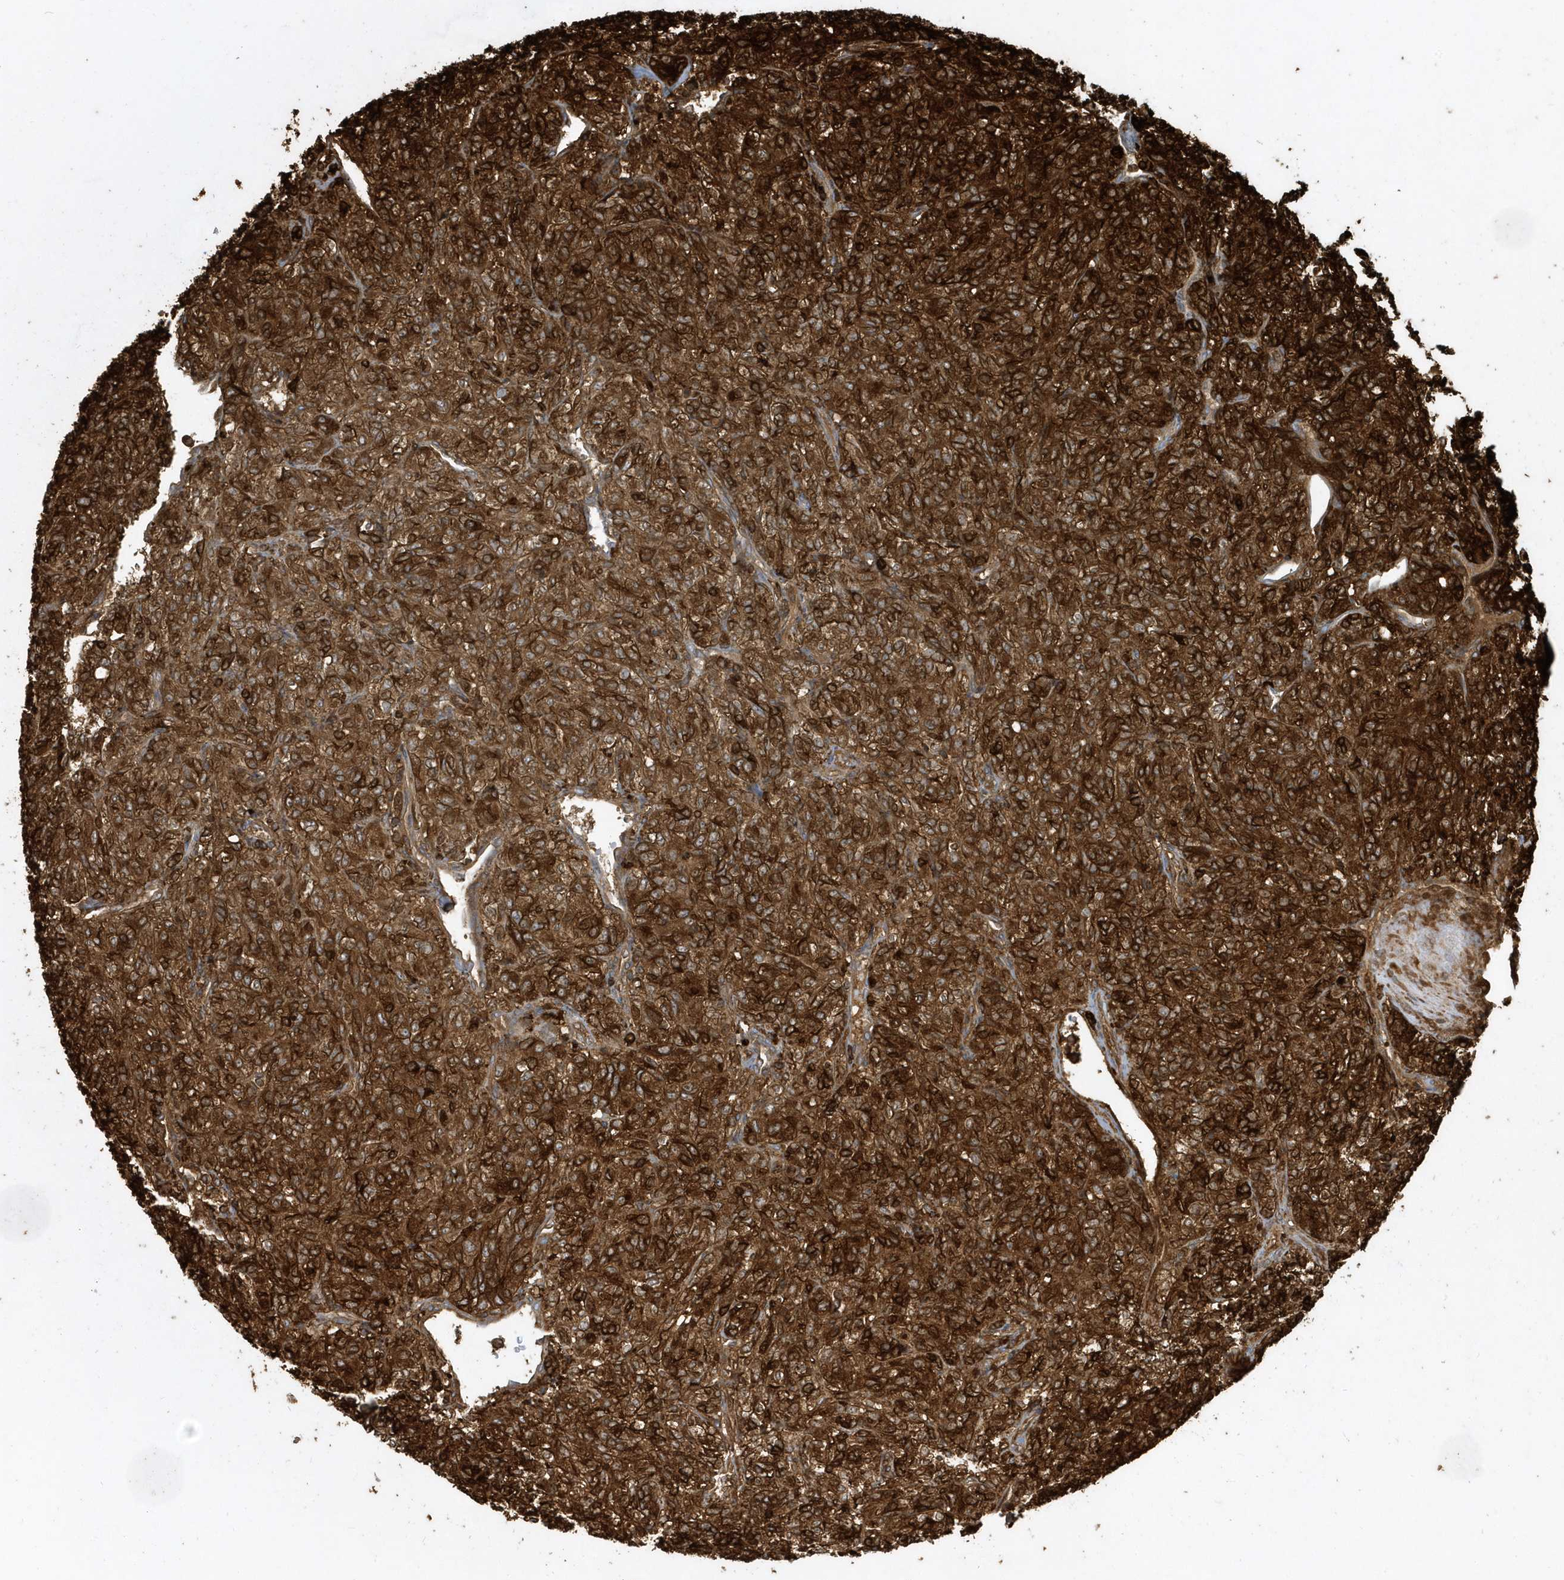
{"staining": {"intensity": "strong", "quantity": ">75%", "location": "cytoplasmic/membranous"}, "tissue": "renal cancer", "cell_type": "Tumor cells", "image_type": "cancer", "snomed": [{"axis": "morphology", "description": "Adenocarcinoma, NOS"}, {"axis": "topography", "description": "Kidney"}], "caption": "This histopathology image reveals renal cancer stained with IHC to label a protein in brown. The cytoplasmic/membranous of tumor cells show strong positivity for the protein. Nuclei are counter-stained blue.", "gene": "CLCN6", "patient": {"sex": "male", "age": 77}}